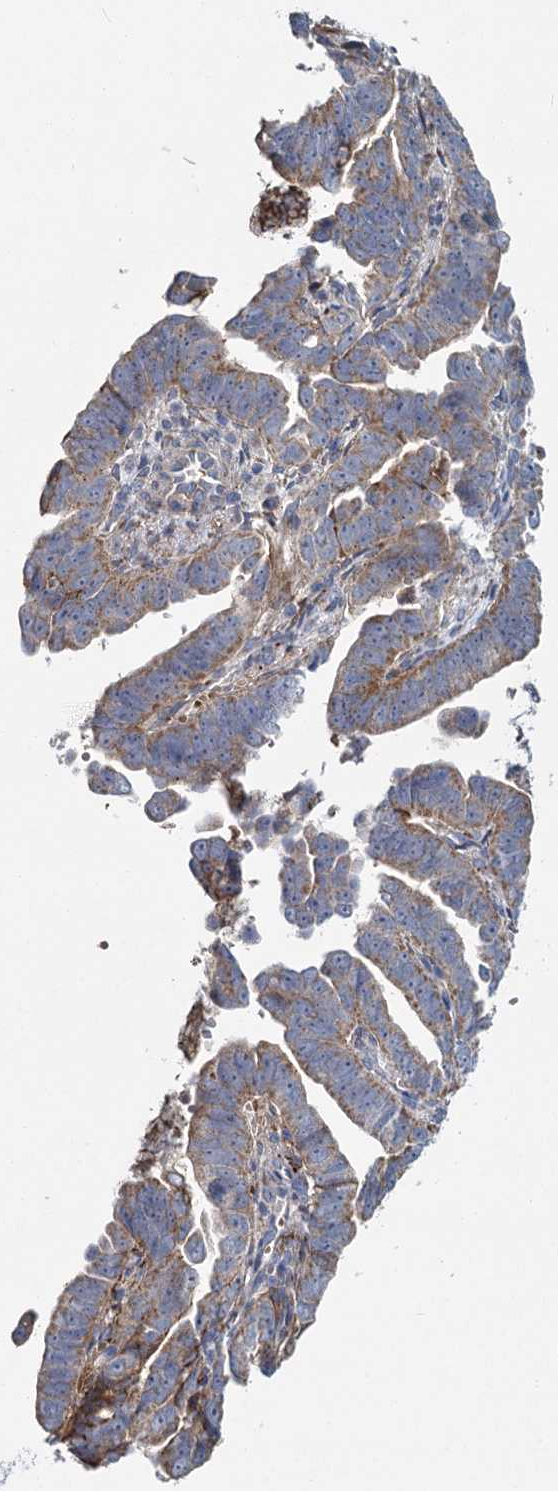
{"staining": {"intensity": "weak", "quantity": ">75%", "location": "cytoplasmic/membranous"}, "tissue": "endometrial cancer", "cell_type": "Tumor cells", "image_type": "cancer", "snomed": [{"axis": "morphology", "description": "Adenocarcinoma, NOS"}, {"axis": "topography", "description": "Endometrium"}], "caption": "This is a micrograph of immunohistochemistry staining of adenocarcinoma (endometrial), which shows weak positivity in the cytoplasmic/membranous of tumor cells.", "gene": "DCUN1D2", "patient": {"sex": "female", "age": 75}}